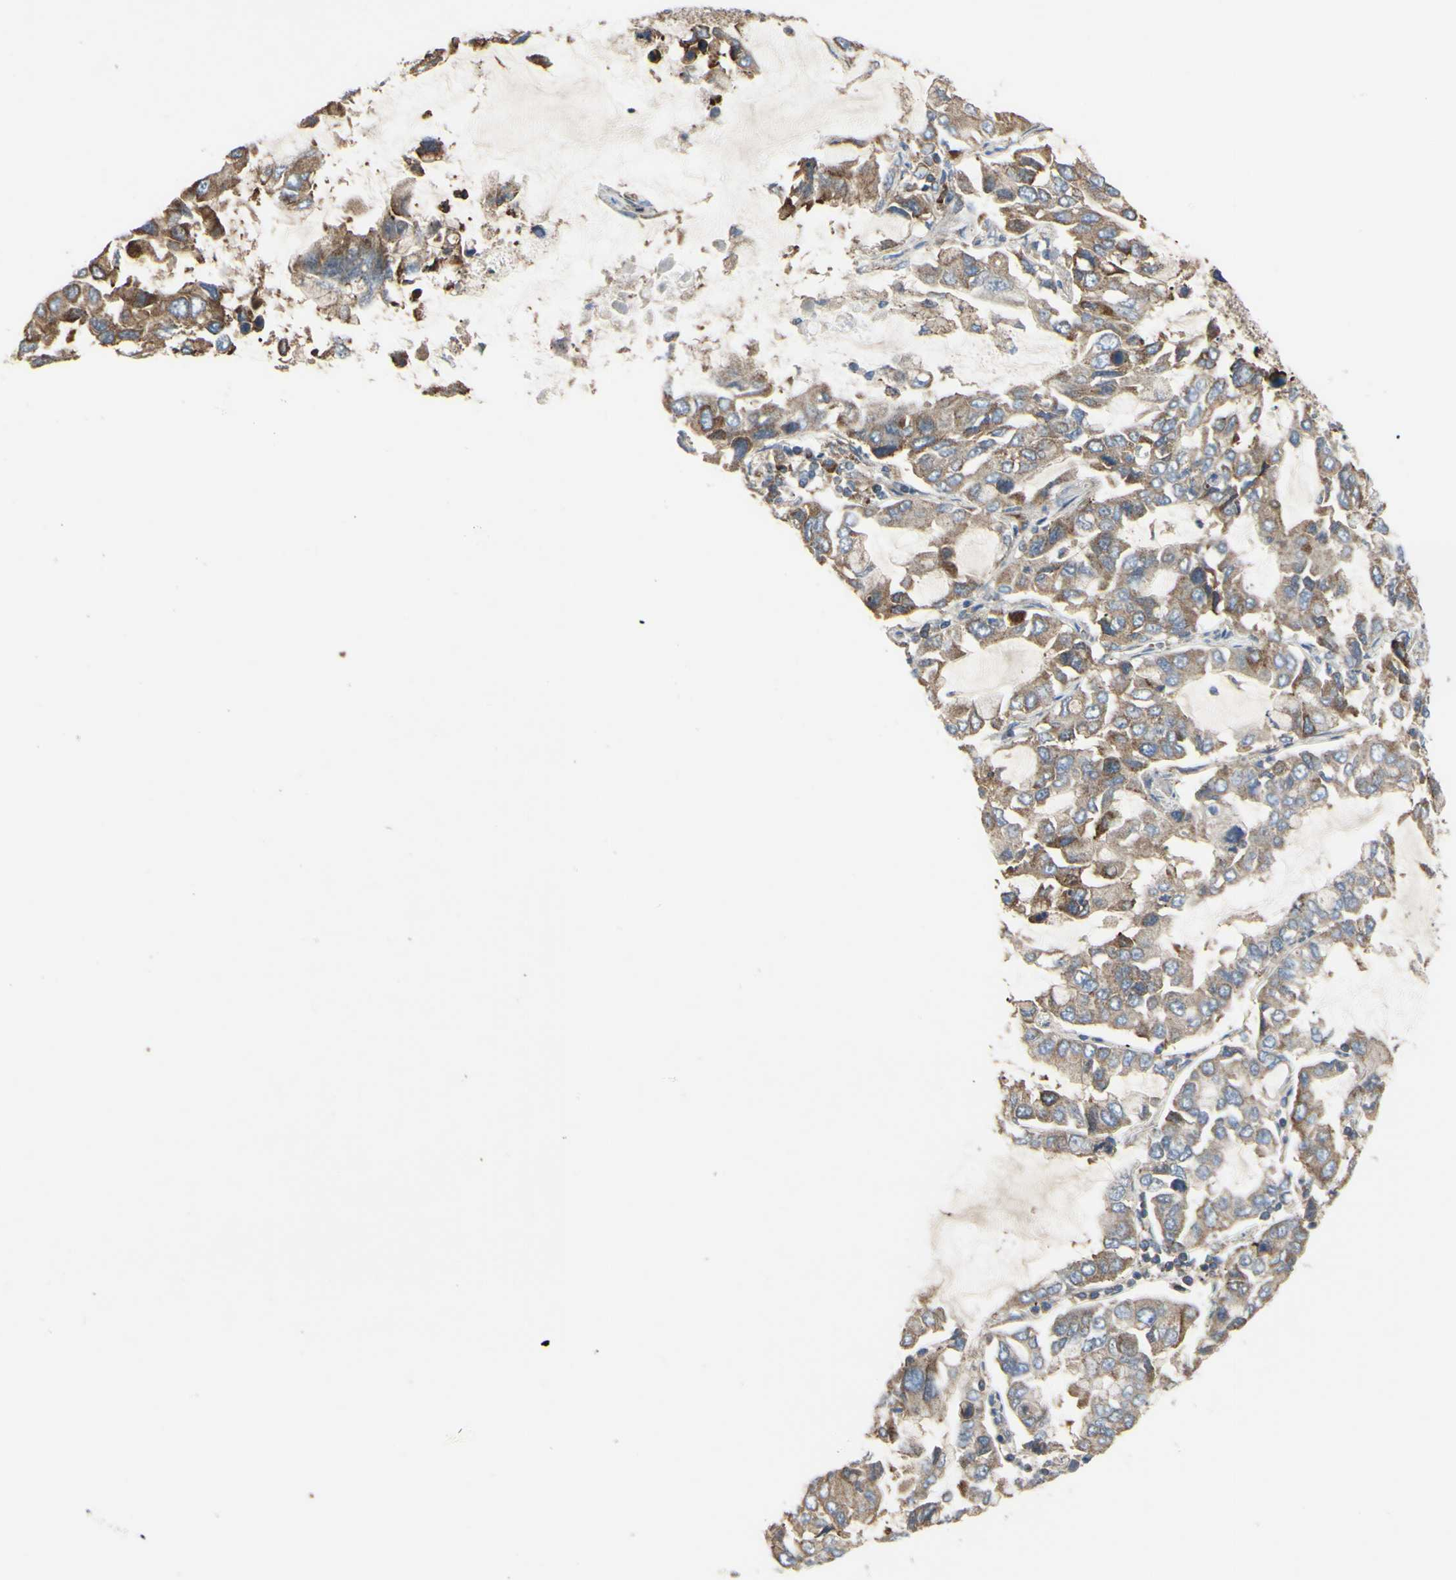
{"staining": {"intensity": "moderate", "quantity": ">75%", "location": "cytoplasmic/membranous"}, "tissue": "lung cancer", "cell_type": "Tumor cells", "image_type": "cancer", "snomed": [{"axis": "morphology", "description": "Adenocarcinoma, NOS"}, {"axis": "topography", "description": "Lung"}], "caption": "A high-resolution histopathology image shows immunohistochemistry staining of lung adenocarcinoma, which demonstrates moderate cytoplasmic/membranous staining in approximately >75% of tumor cells. Nuclei are stained in blue.", "gene": "BECN1", "patient": {"sex": "male", "age": 64}}